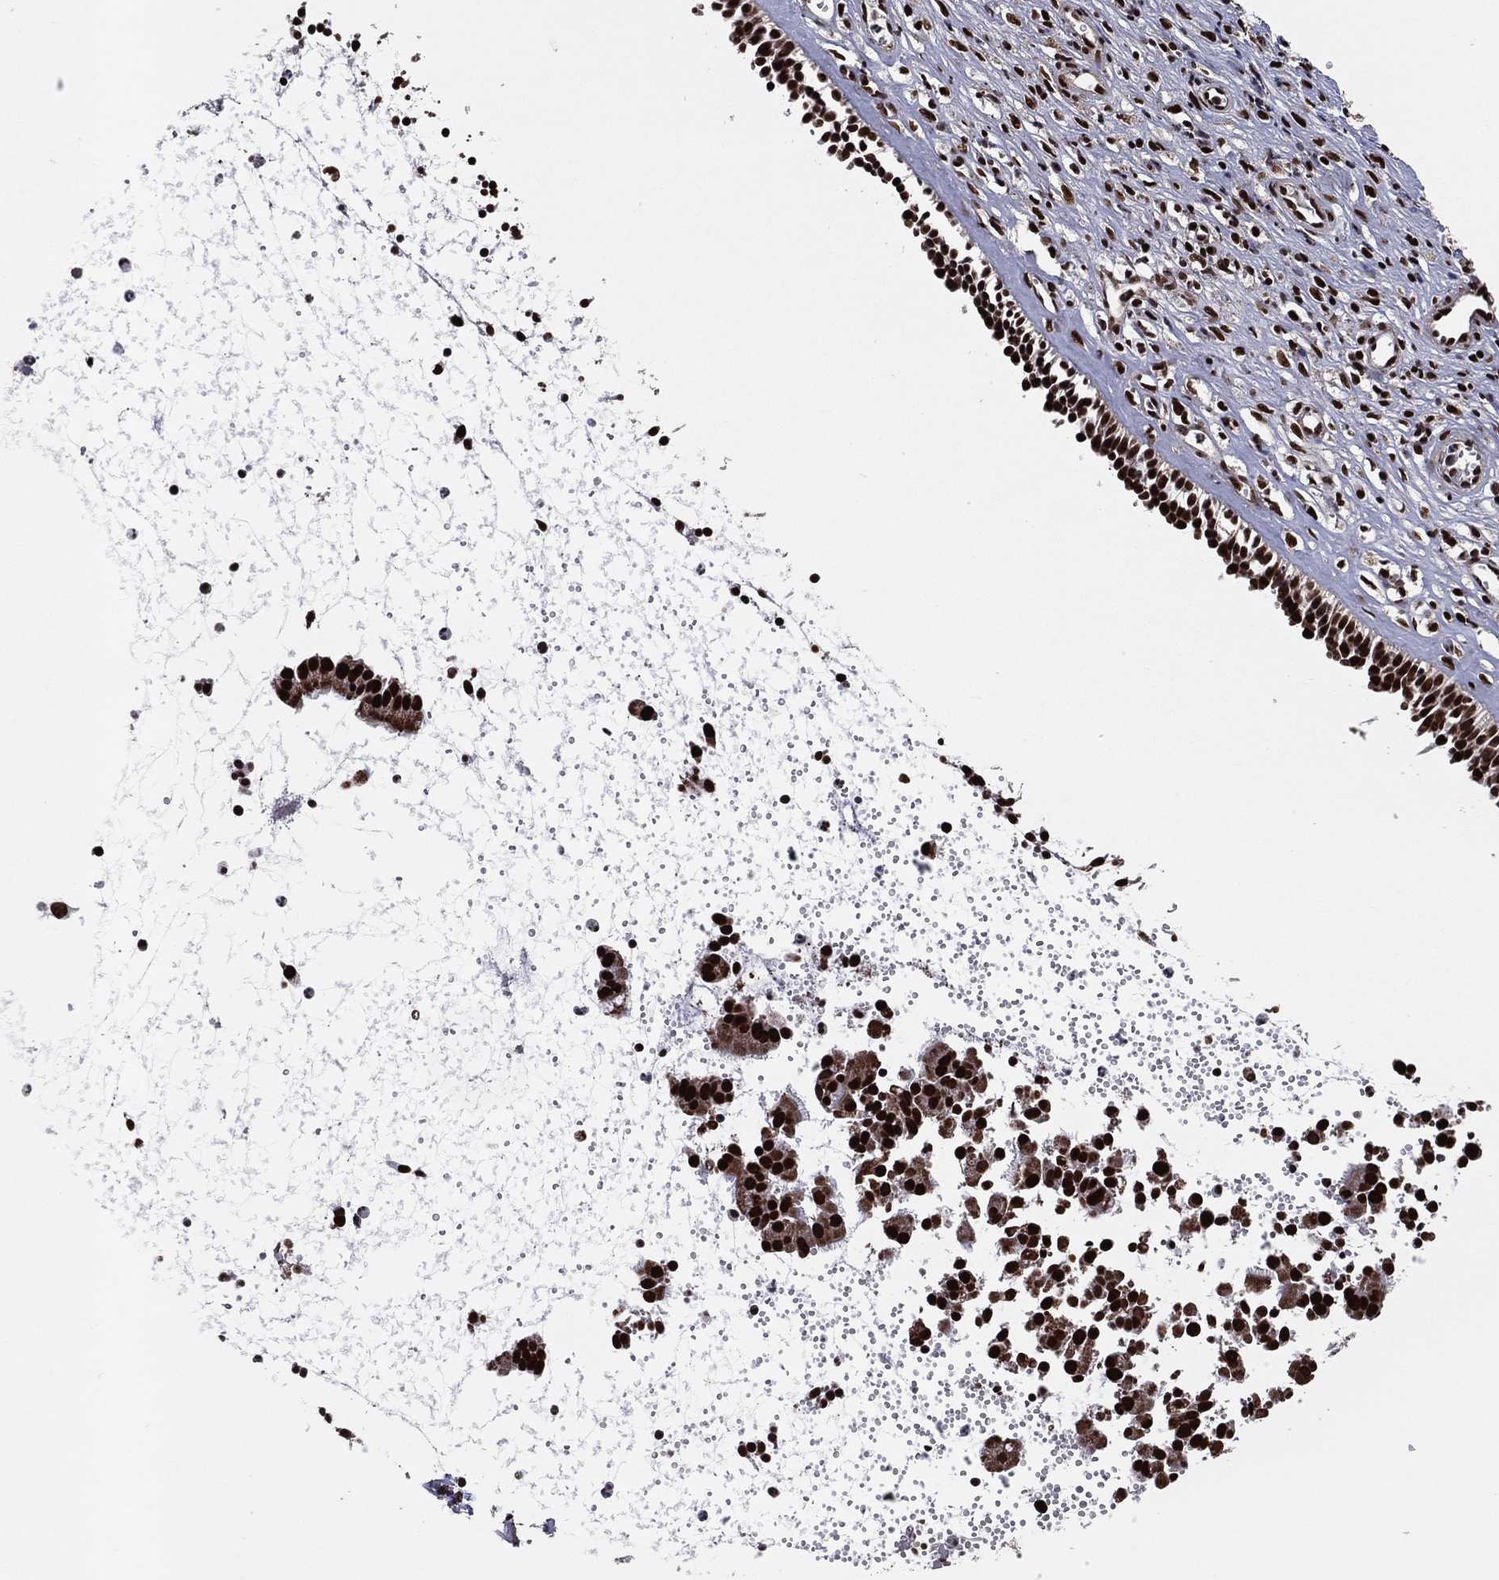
{"staining": {"intensity": "strong", "quantity": ">75%", "location": "nuclear"}, "tissue": "nasopharynx", "cell_type": "Respiratory epithelial cells", "image_type": "normal", "snomed": [{"axis": "morphology", "description": "Normal tissue, NOS"}, {"axis": "topography", "description": "Nasopharynx"}], "caption": "An IHC micrograph of benign tissue is shown. Protein staining in brown shows strong nuclear positivity in nasopharynx within respiratory epithelial cells. Ihc stains the protein of interest in brown and the nuclei are stained blue.", "gene": "TP53BP1", "patient": {"sex": "male", "age": 61}}